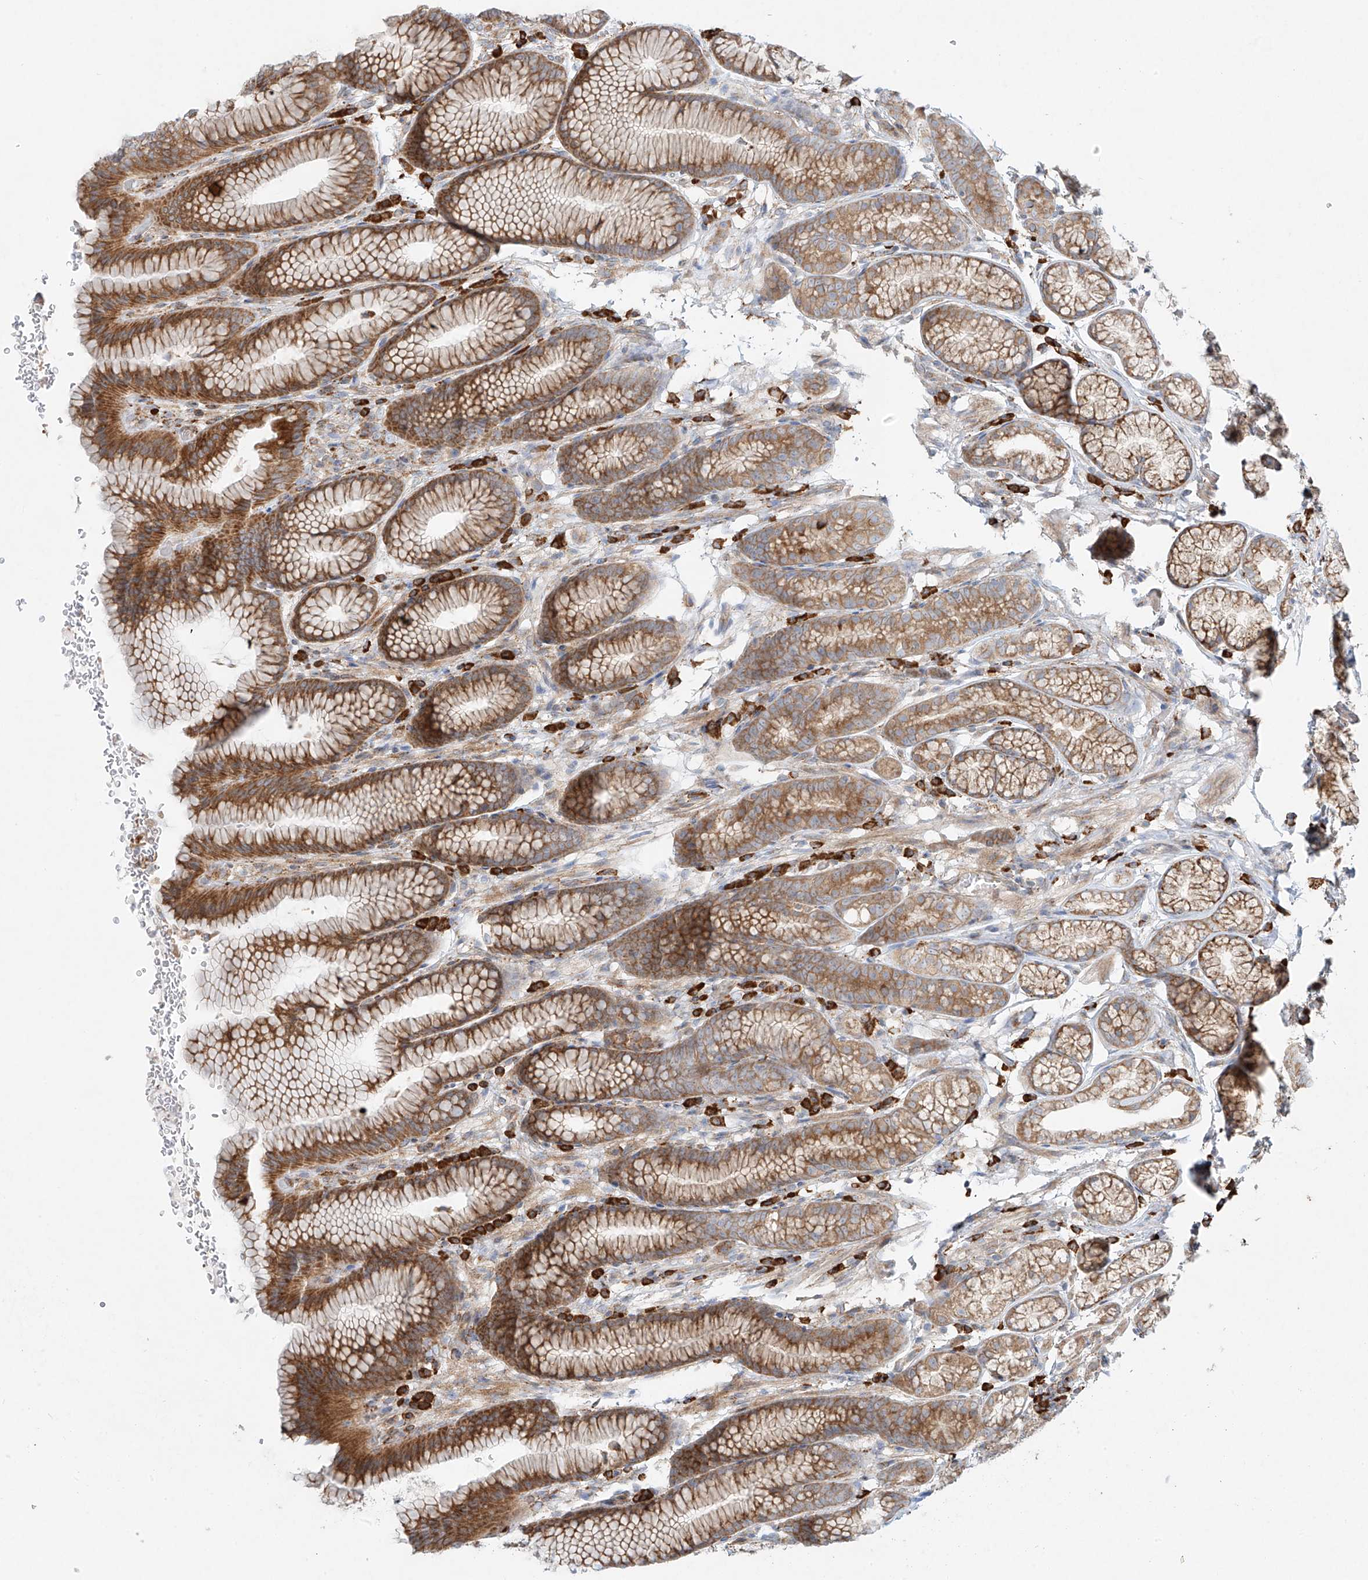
{"staining": {"intensity": "moderate", "quantity": ">75%", "location": "cytoplasmic/membranous"}, "tissue": "stomach", "cell_type": "Glandular cells", "image_type": "normal", "snomed": [{"axis": "morphology", "description": "Normal tissue, NOS"}, {"axis": "topography", "description": "Stomach"}], "caption": "The image exhibits staining of normal stomach, revealing moderate cytoplasmic/membranous protein staining (brown color) within glandular cells.", "gene": "EIPR1", "patient": {"sex": "male", "age": 42}}